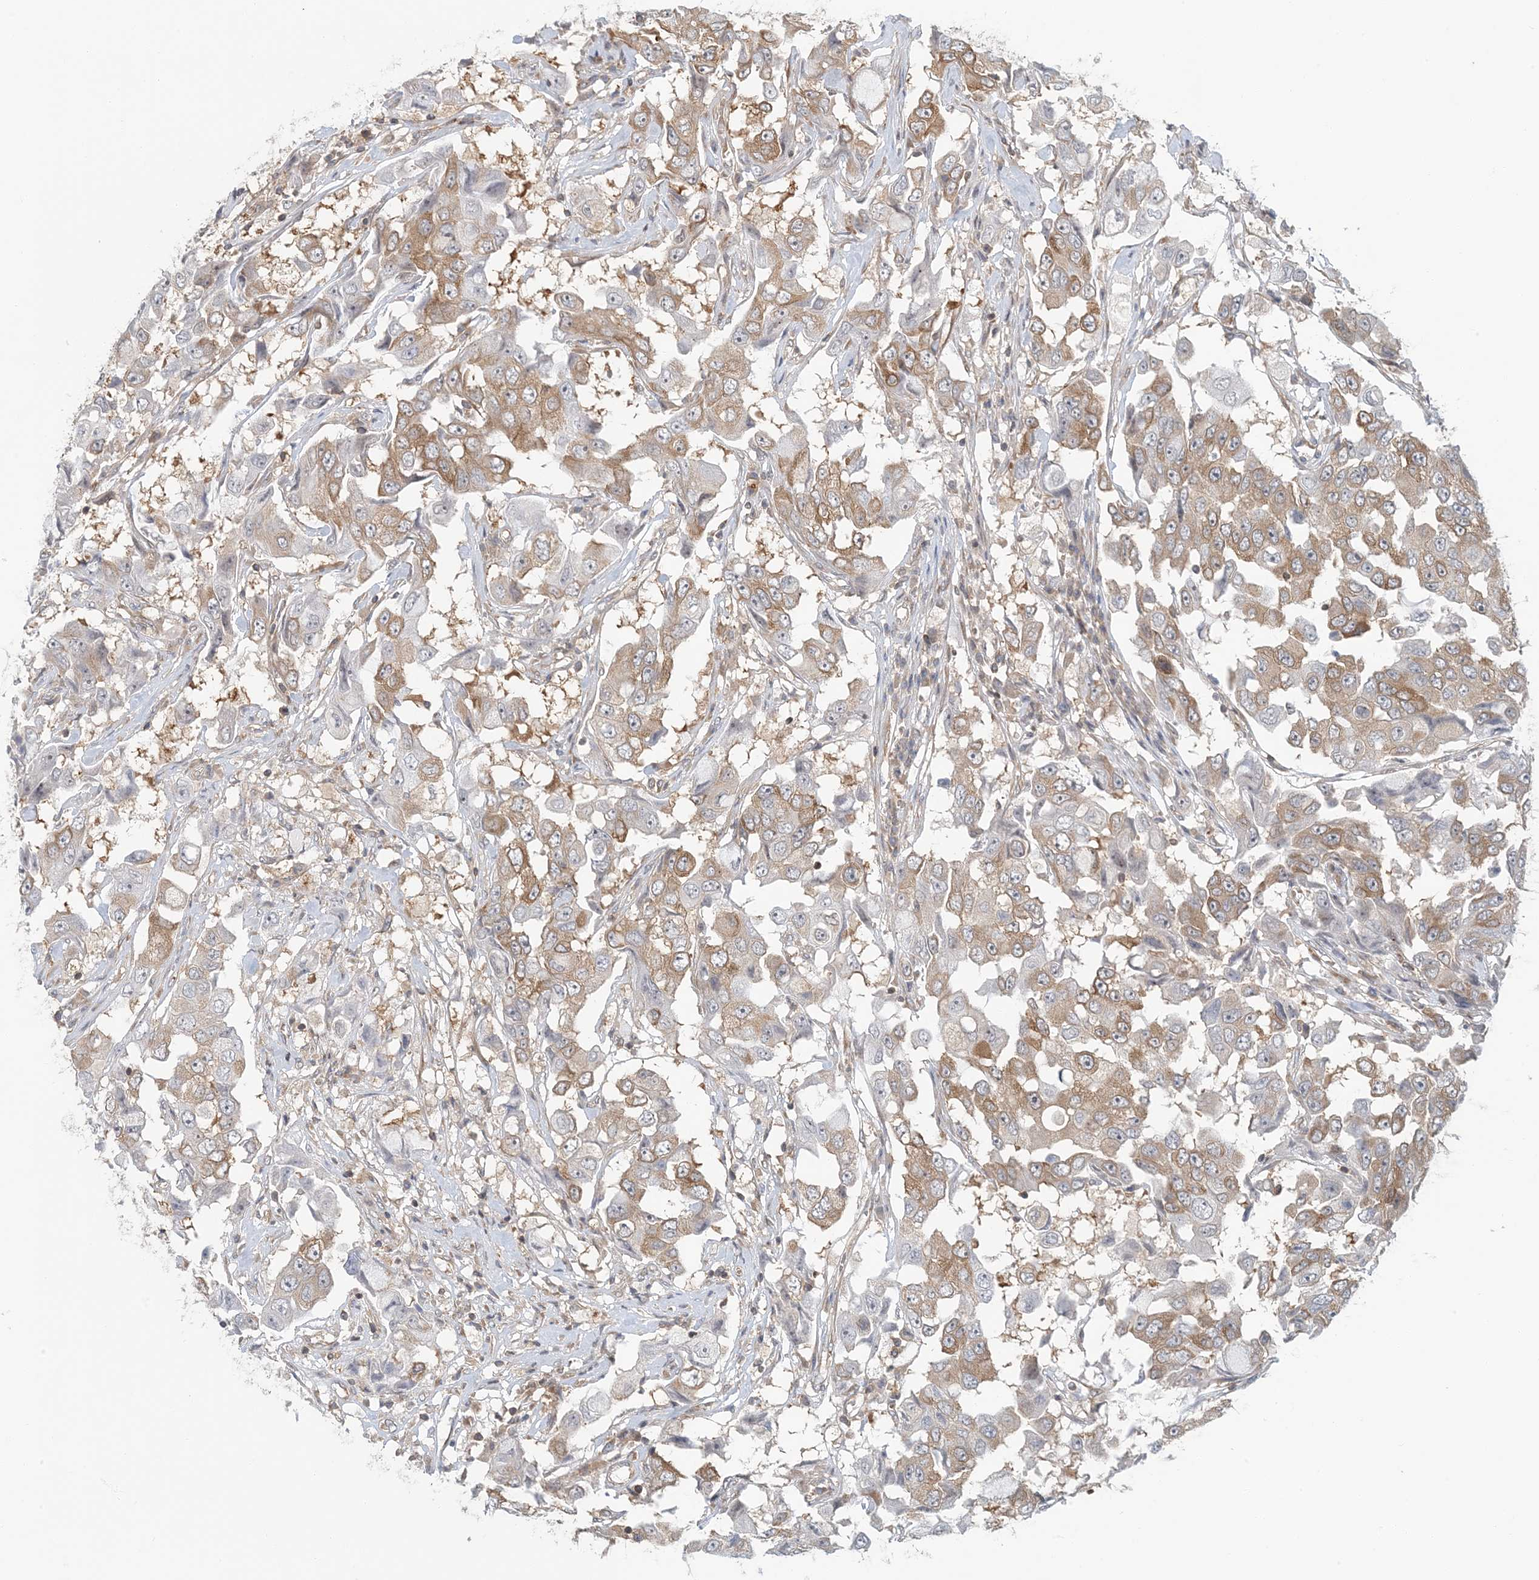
{"staining": {"intensity": "weak", "quantity": ">75%", "location": "cytoplasmic/membranous"}, "tissue": "breast cancer", "cell_type": "Tumor cells", "image_type": "cancer", "snomed": [{"axis": "morphology", "description": "Duct carcinoma"}, {"axis": "topography", "description": "Breast"}], "caption": "This micrograph demonstrates breast cancer stained with immunohistochemistry to label a protein in brown. The cytoplasmic/membranous of tumor cells show weak positivity for the protein. Nuclei are counter-stained blue.", "gene": "ATP13A2", "patient": {"sex": "female", "age": 27}}